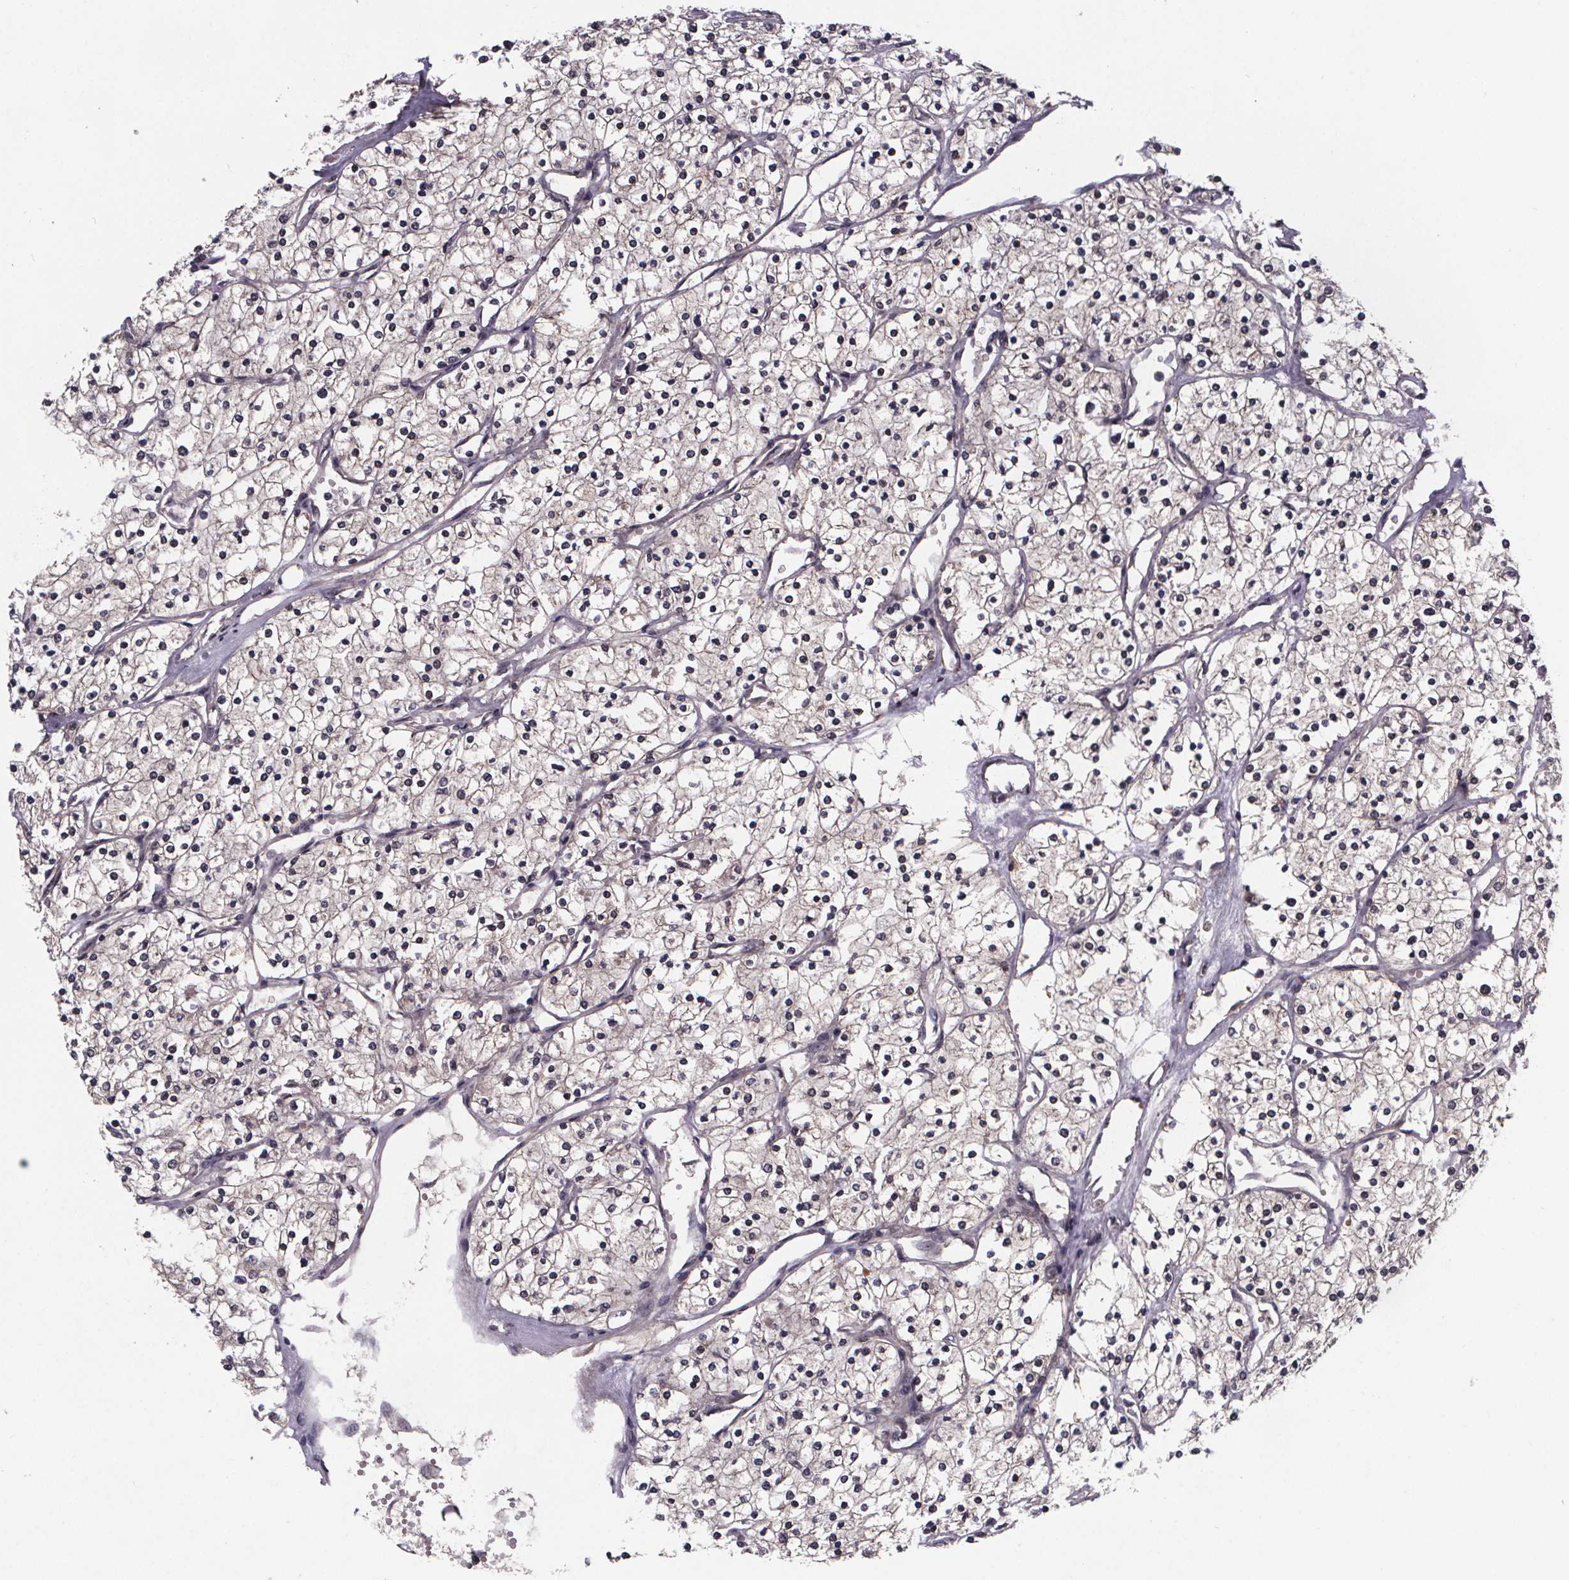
{"staining": {"intensity": "negative", "quantity": "none", "location": "none"}, "tissue": "renal cancer", "cell_type": "Tumor cells", "image_type": "cancer", "snomed": [{"axis": "morphology", "description": "Adenocarcinoma, NOS"}, {"axis": "topography", "description": "Kidney"}], "caption": "Image shows no significant protein staining in tumor cells of adenocarcinoma (renal).", "gene": "FN3KRP", "patient": {"sex": "male", "age": 80}}